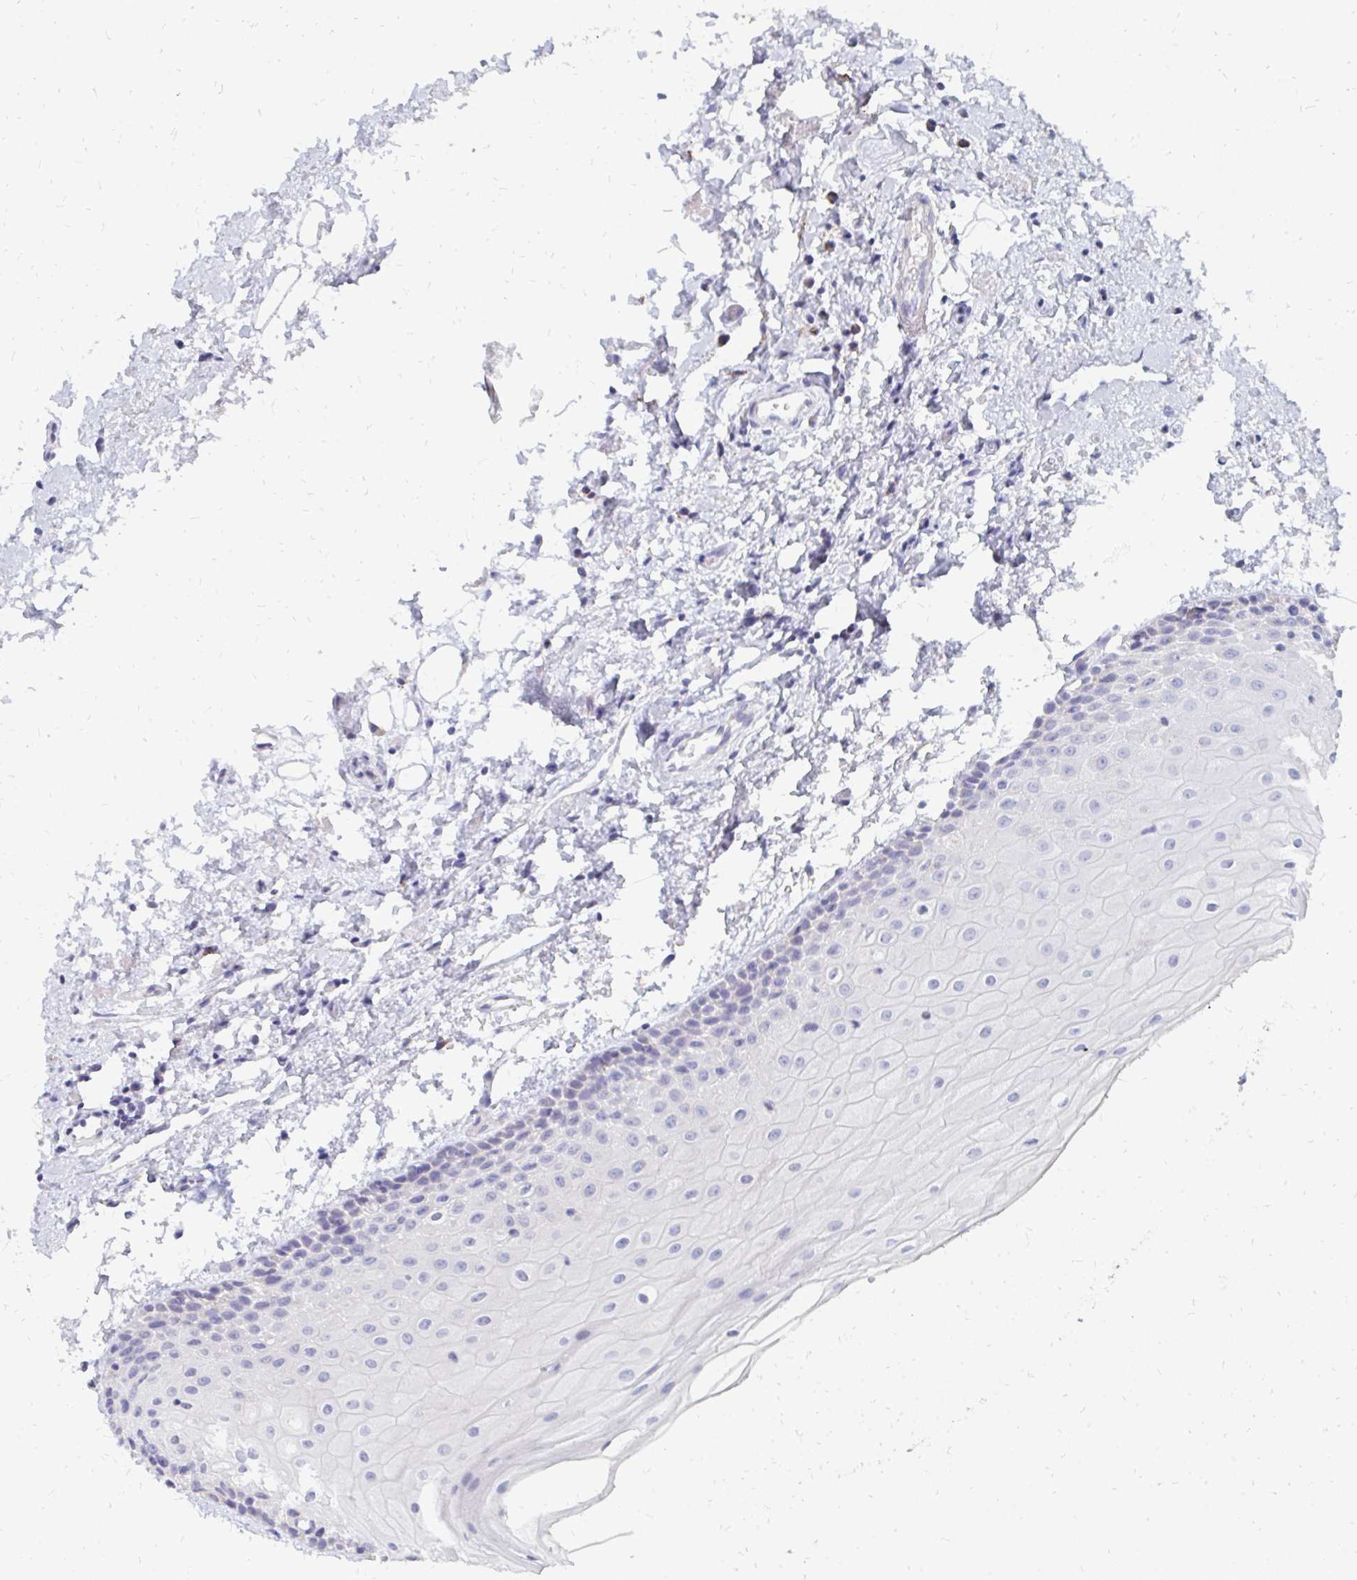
{"staining": {"intensity": "negative", "quantity": "none", "location": "none"}, "tissue": "oral mucosa", "cell_type": "Squamous epithelial cells", "image_type": "normal", "snomed": [{"axis": "morphology", "description": "Normal tissue, NOS"}, {"axis": "topography", "description": "Oral tissue"}], "caption": "A high-resolution histopathology image shows IHC staining of benign oral mucosa, which reveals no significant positivity in squamous epithelial cells.", "gene": "OR10V1", "patient": {"sex": "female", "age": 82}}